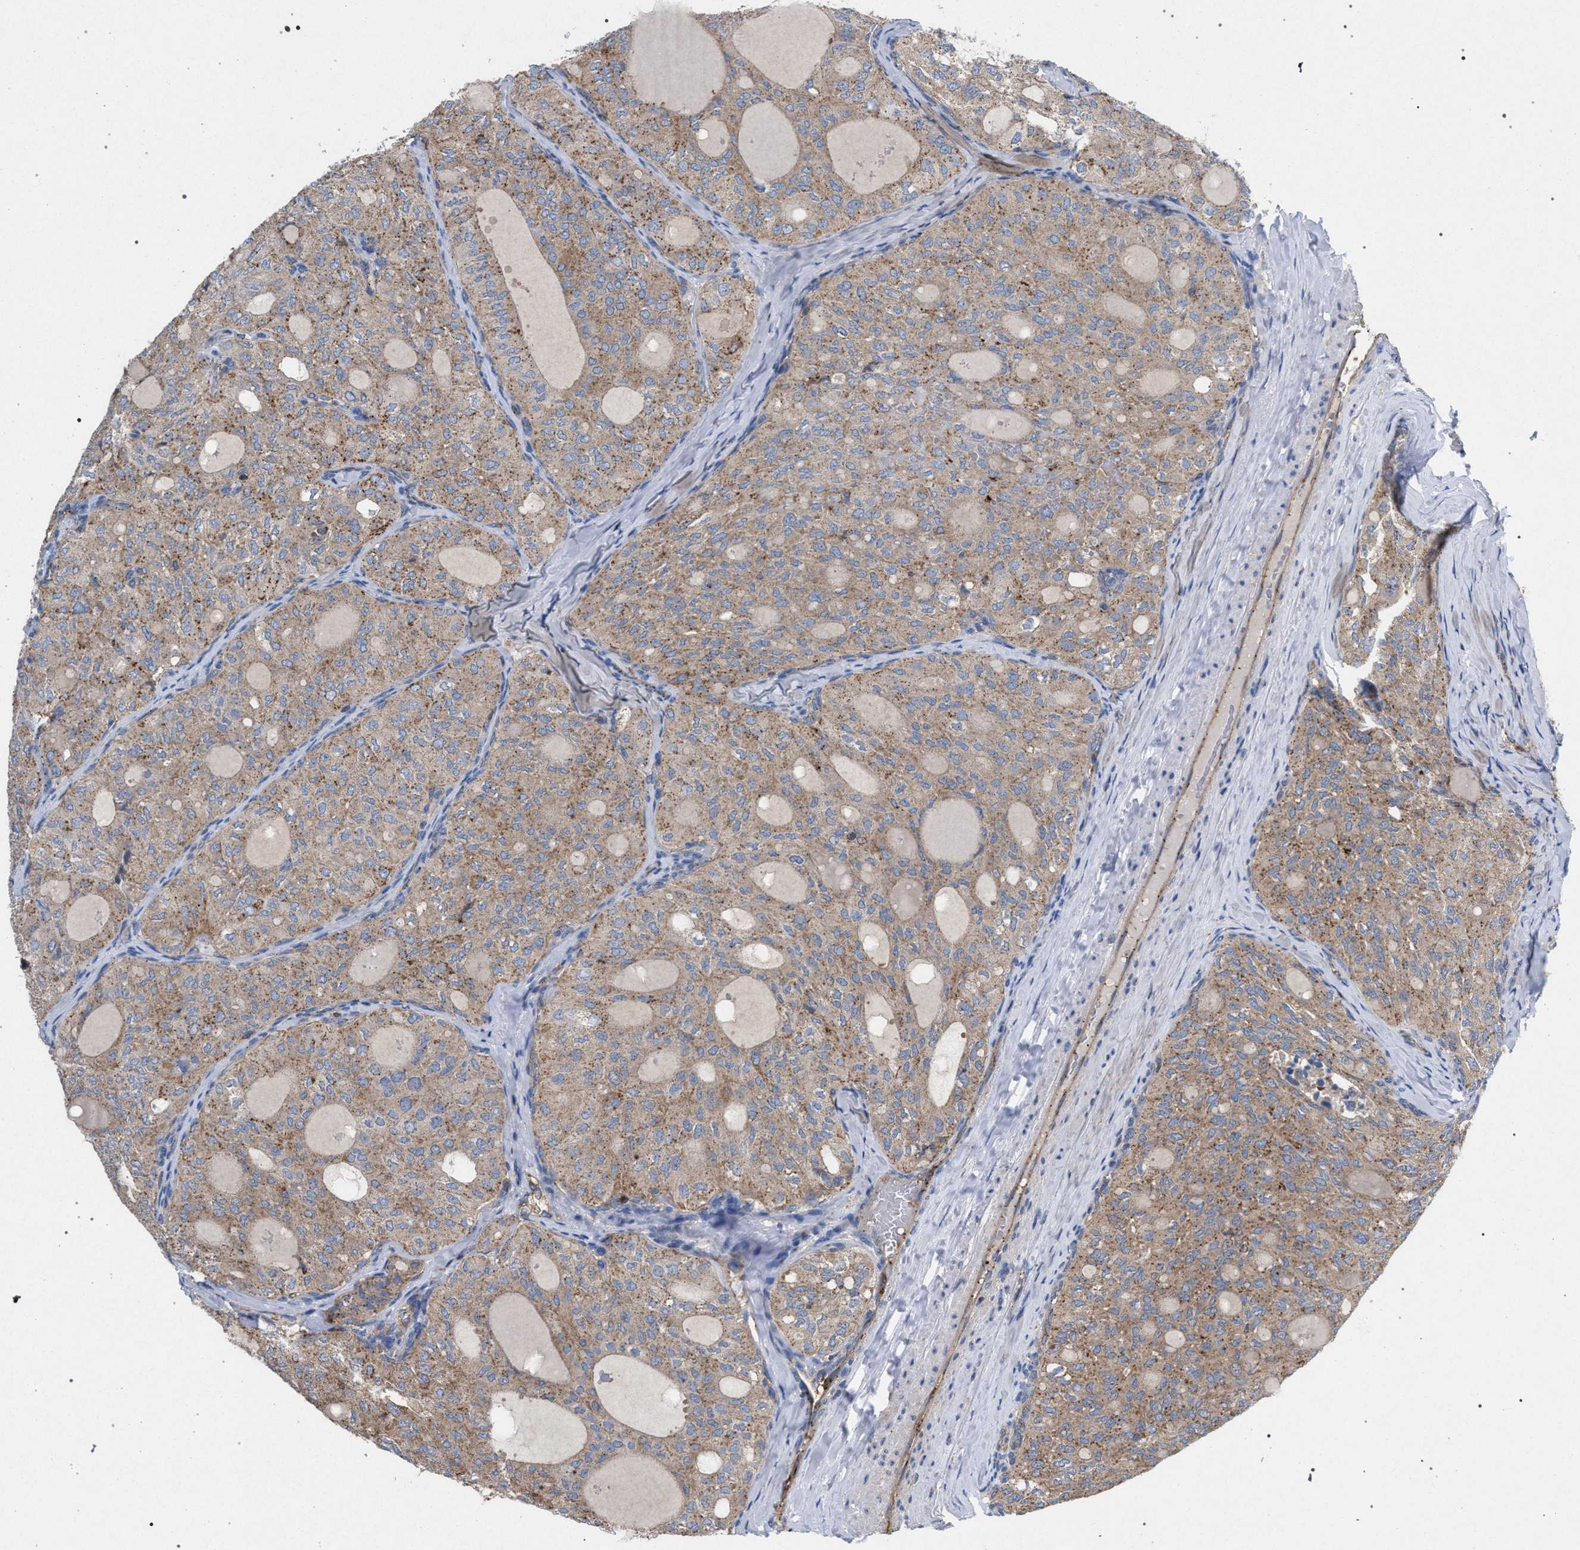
{"staining": {"intensity": "moderate", "quantity": ">75%", "location": "cytoplasmic/membranous"}, "tissue": "thyroid cancer", "cell_type": "Tumor cells", "image_type": "cancer", "snomed": [{"axis": "morphology", "description": "Follicular adenoma carcinoma, NOS"}, {"axis": "topography", "description": "Thyroid gland"}], "caption": "Moderate cytoplasmic/membranous protein expression is seen in about >75% of tumor cells in thyroid cancer. (Brightfield microscopy of DAB IHC at high magnification).", "gene": "VPS13A", "patient": {"sex": "male", "age": 75}}